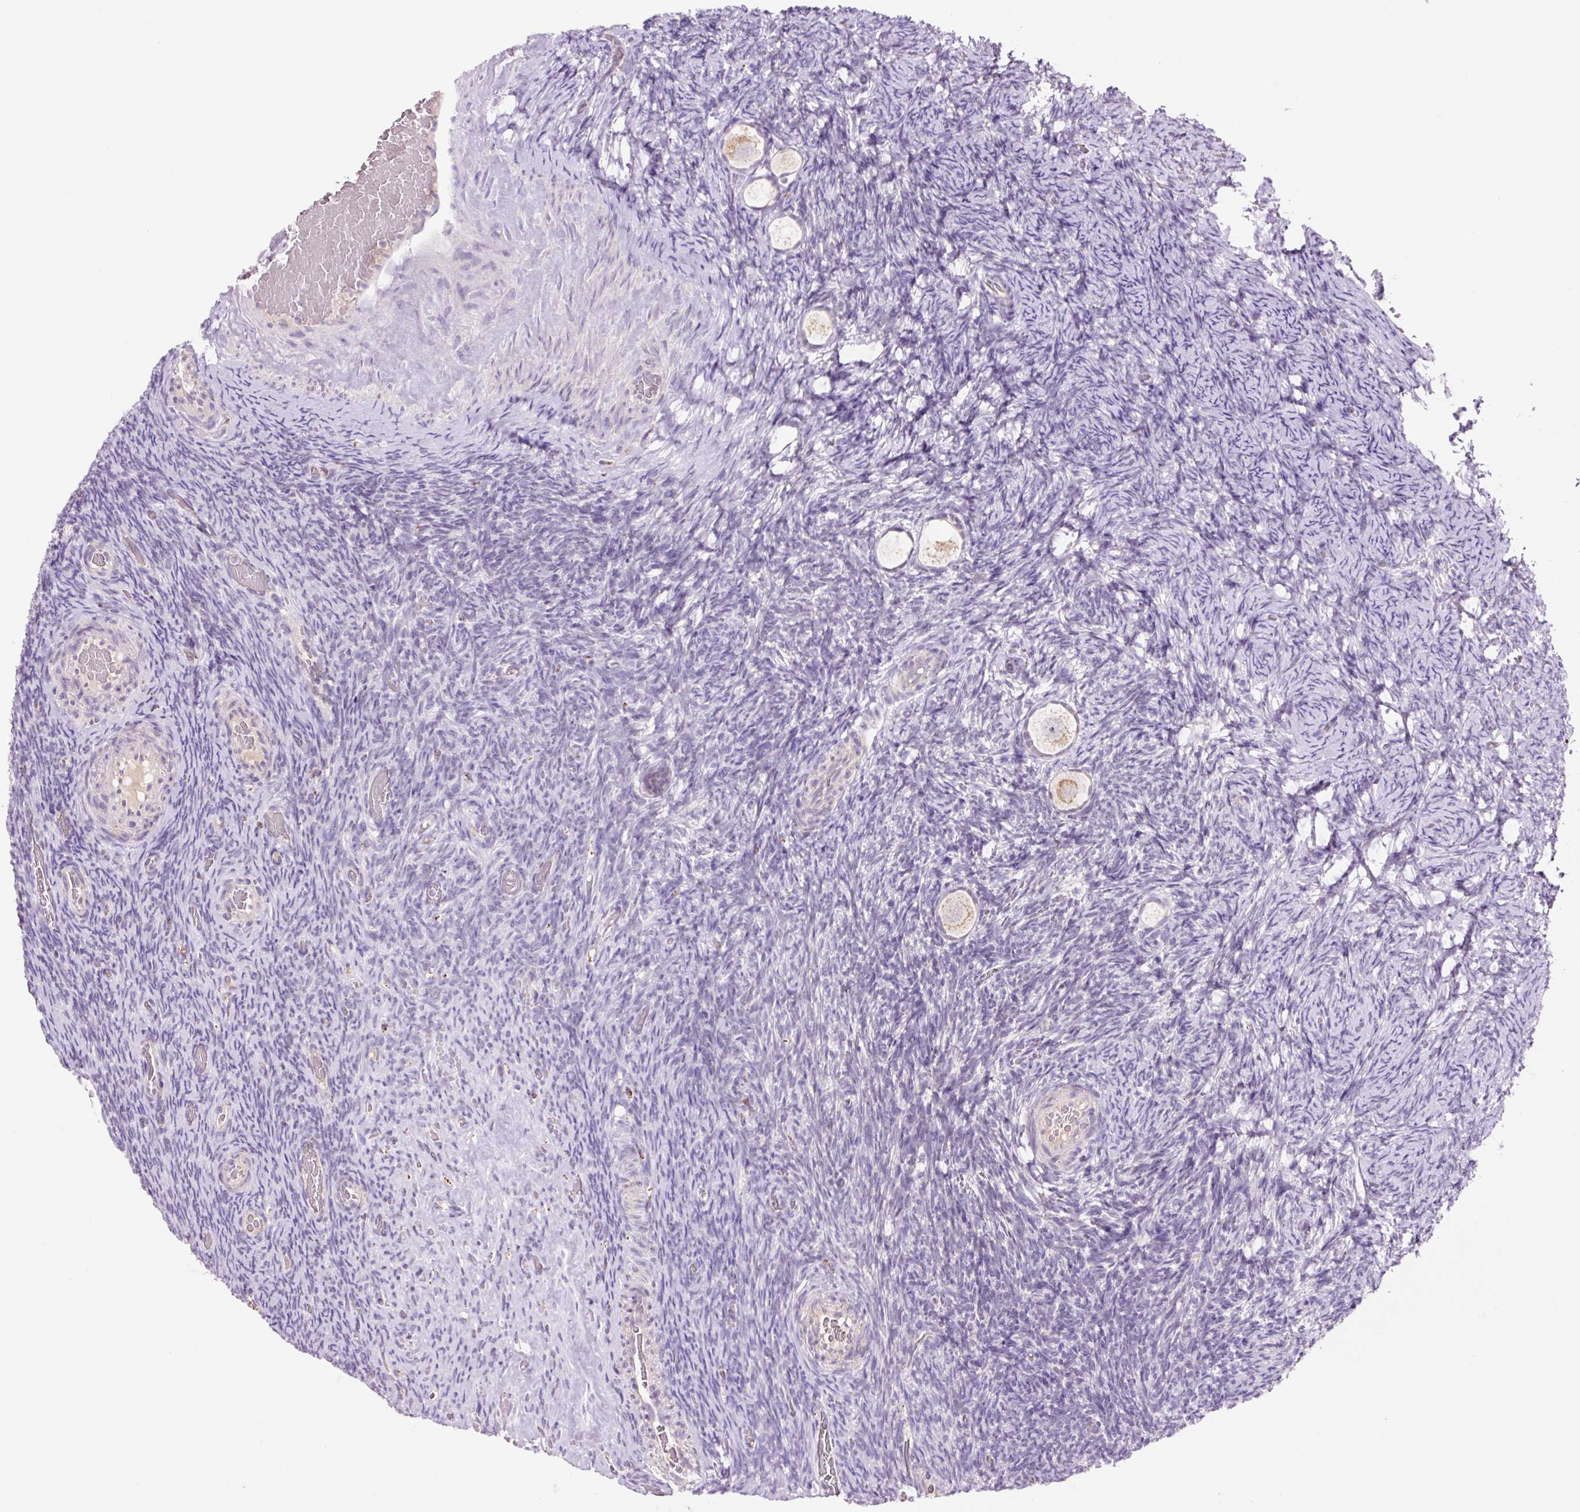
{"staining": {"intensity": "moderate", "quantity": "<25%", "location": "cytoplasmic/membranous"}, "tissue": "ovary", "cell_type": "Follicle cells", "image_type": "normal", "snomed": [{"axis": "morphology", "description": "Normal tissue, NOS"}, {"axis": "topography", "description": "Ovary"}], "caption": "A low amount of moderate cytoplasmic/membranous expression is present in about <25% of follicle cells in benign ovary.", "gene": "PCK2", "patient": {"sex": "female", "age": 34}}